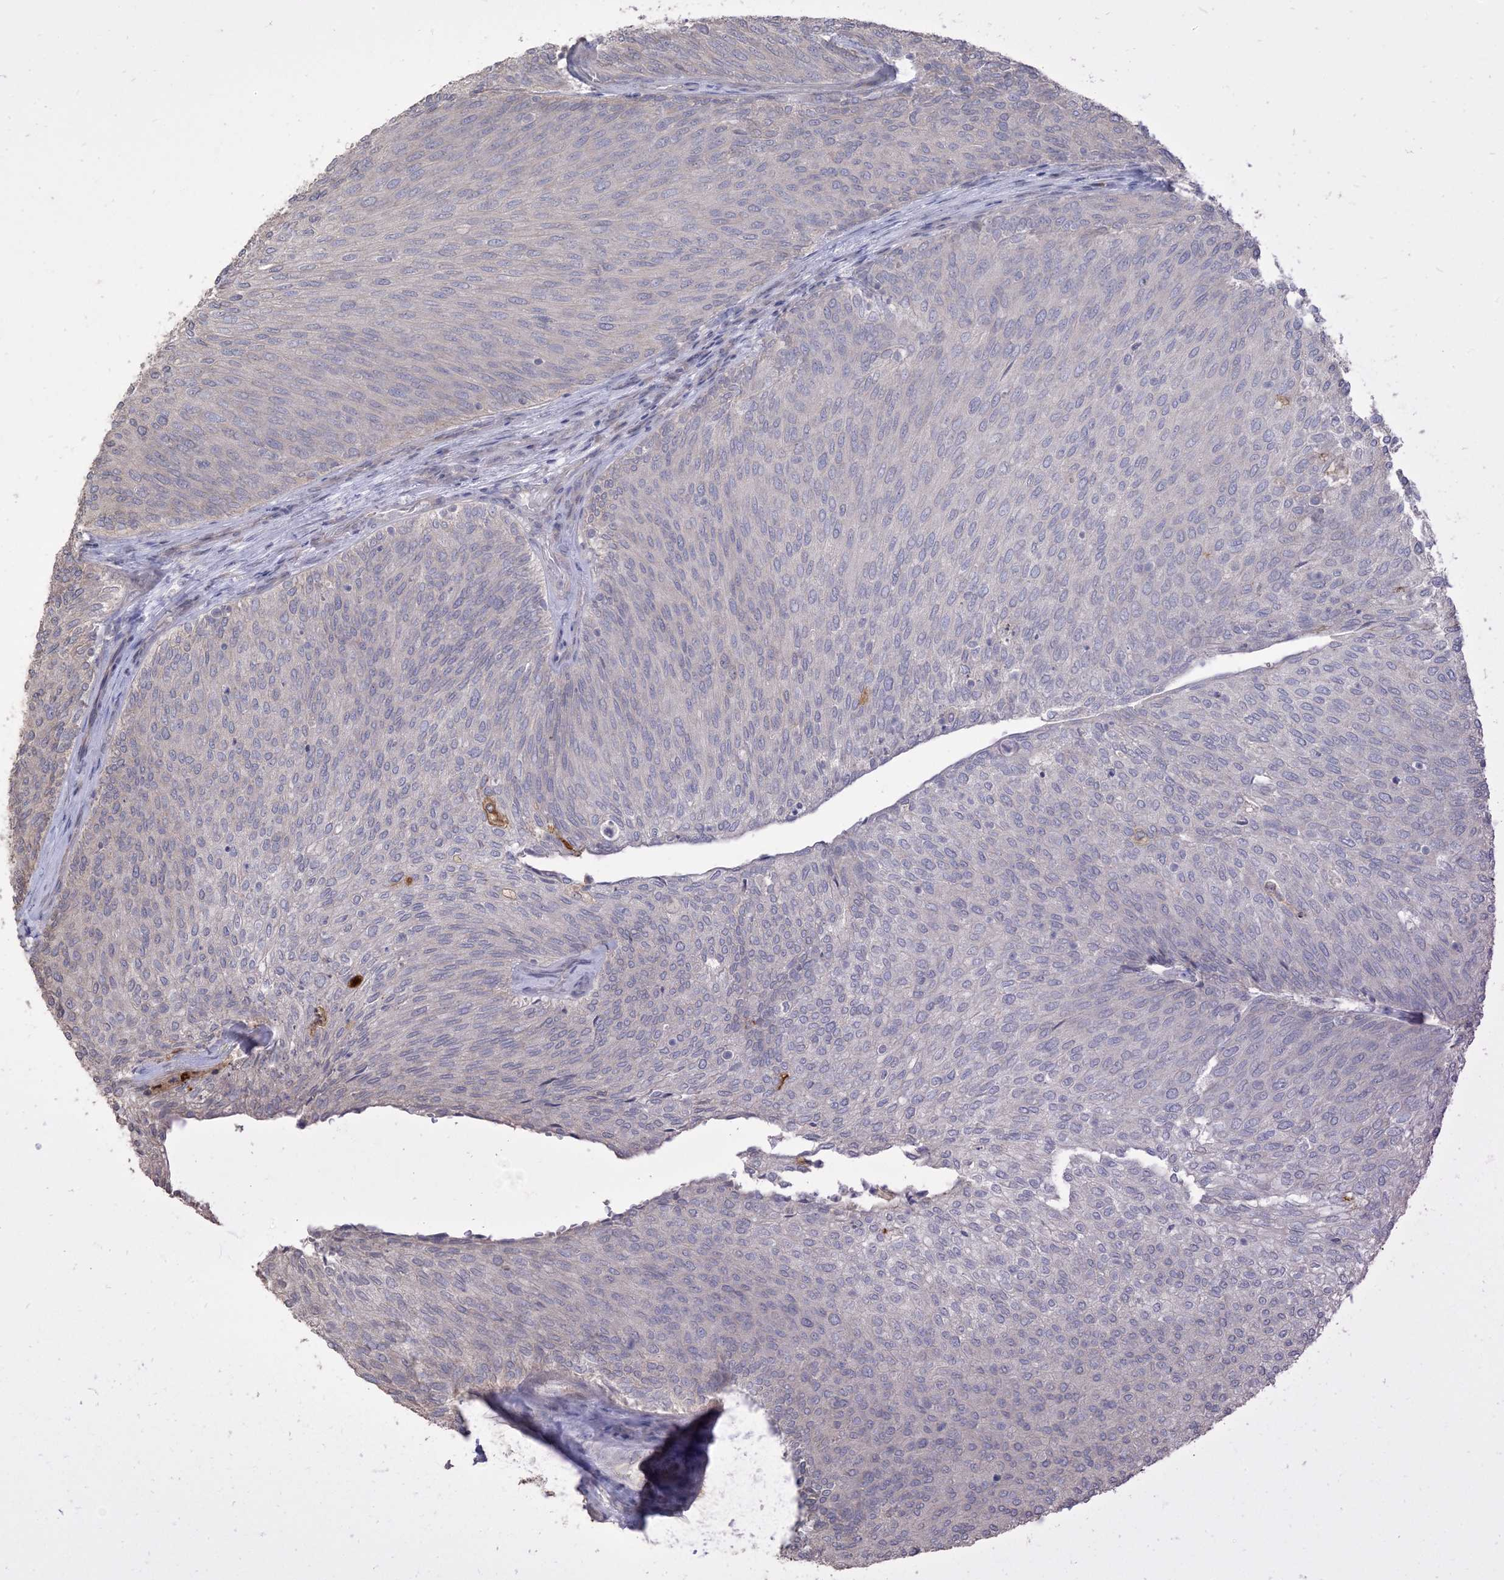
{"staining": {"intensity": "negative", "quantity": "none", "location": "none"}, "tissue": "urothelial cancer", "cell_type": "Tumor cells", "image_type": "cancer", "snomed": [{"axis": "morphology", "description": "Urothelial carcinoma, Low grade"}, {"axis": "topography", "description": "Urinary bladder"}], "caption": "The image displays no staining of tumor cells in low-grade urothelial carcinoma.", "gene": "RNF175", "patient": {"sex": "female", "age": 79}}